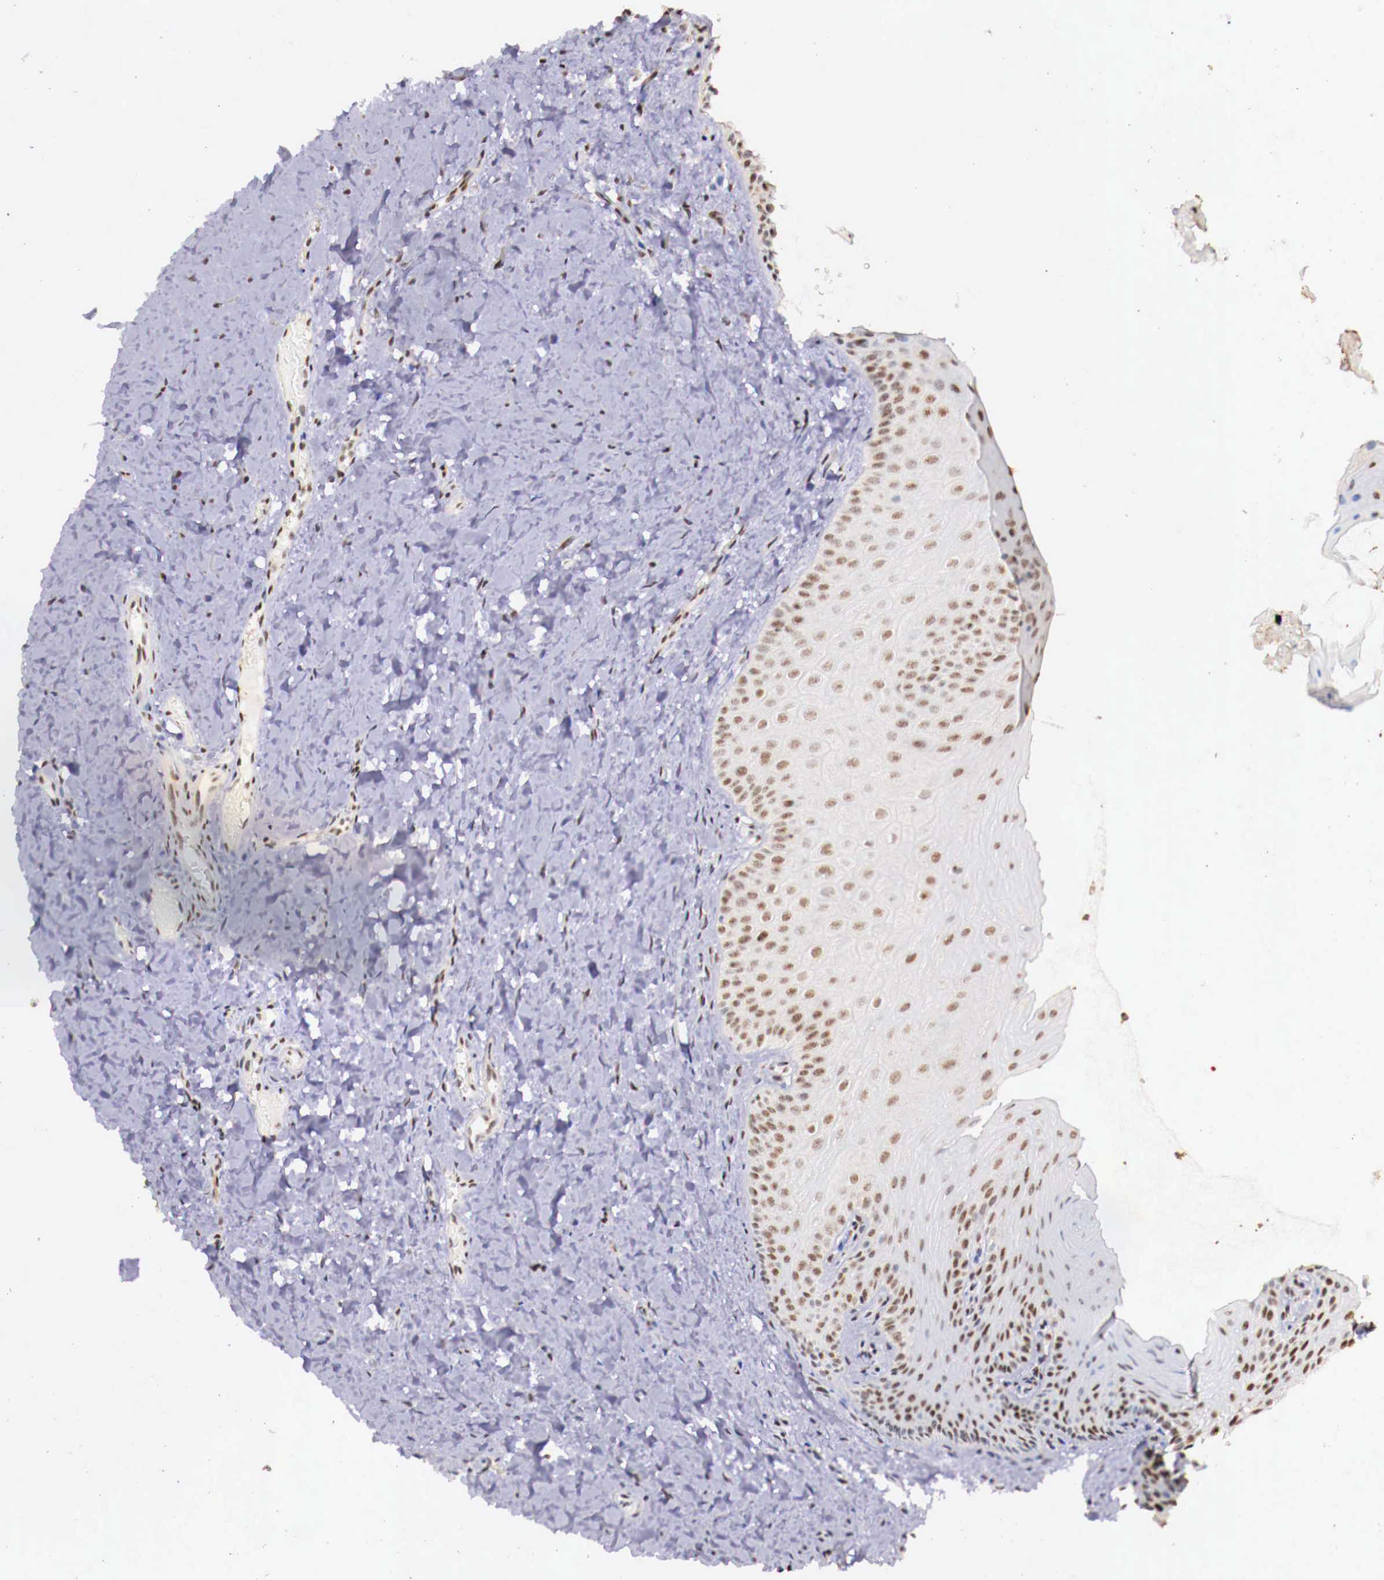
{"staining": {"intensity": "weak", "quantity": ">75%", "location": "nuclear"}, "tissue": "oral mucosa", "cell_type": "Squamous epithelial cells", "image_type": "normal", "snomed": [{"axis": "morphology", "description": "Normal tissue, NOS"}, {"axis": "topography", "description": "Oral tissue"}], "caption": "Normal oral mucosa reveals weak nuclear expression in about >75% of squamous epithelial cells, visualized by immunohistochemistry. (DAB (3,3'-diaminobenzidine) = brown stain, brightfield microscopy at high magnification).", "gene": "SP1", "patient": {"sex": "female", "age": 23}}